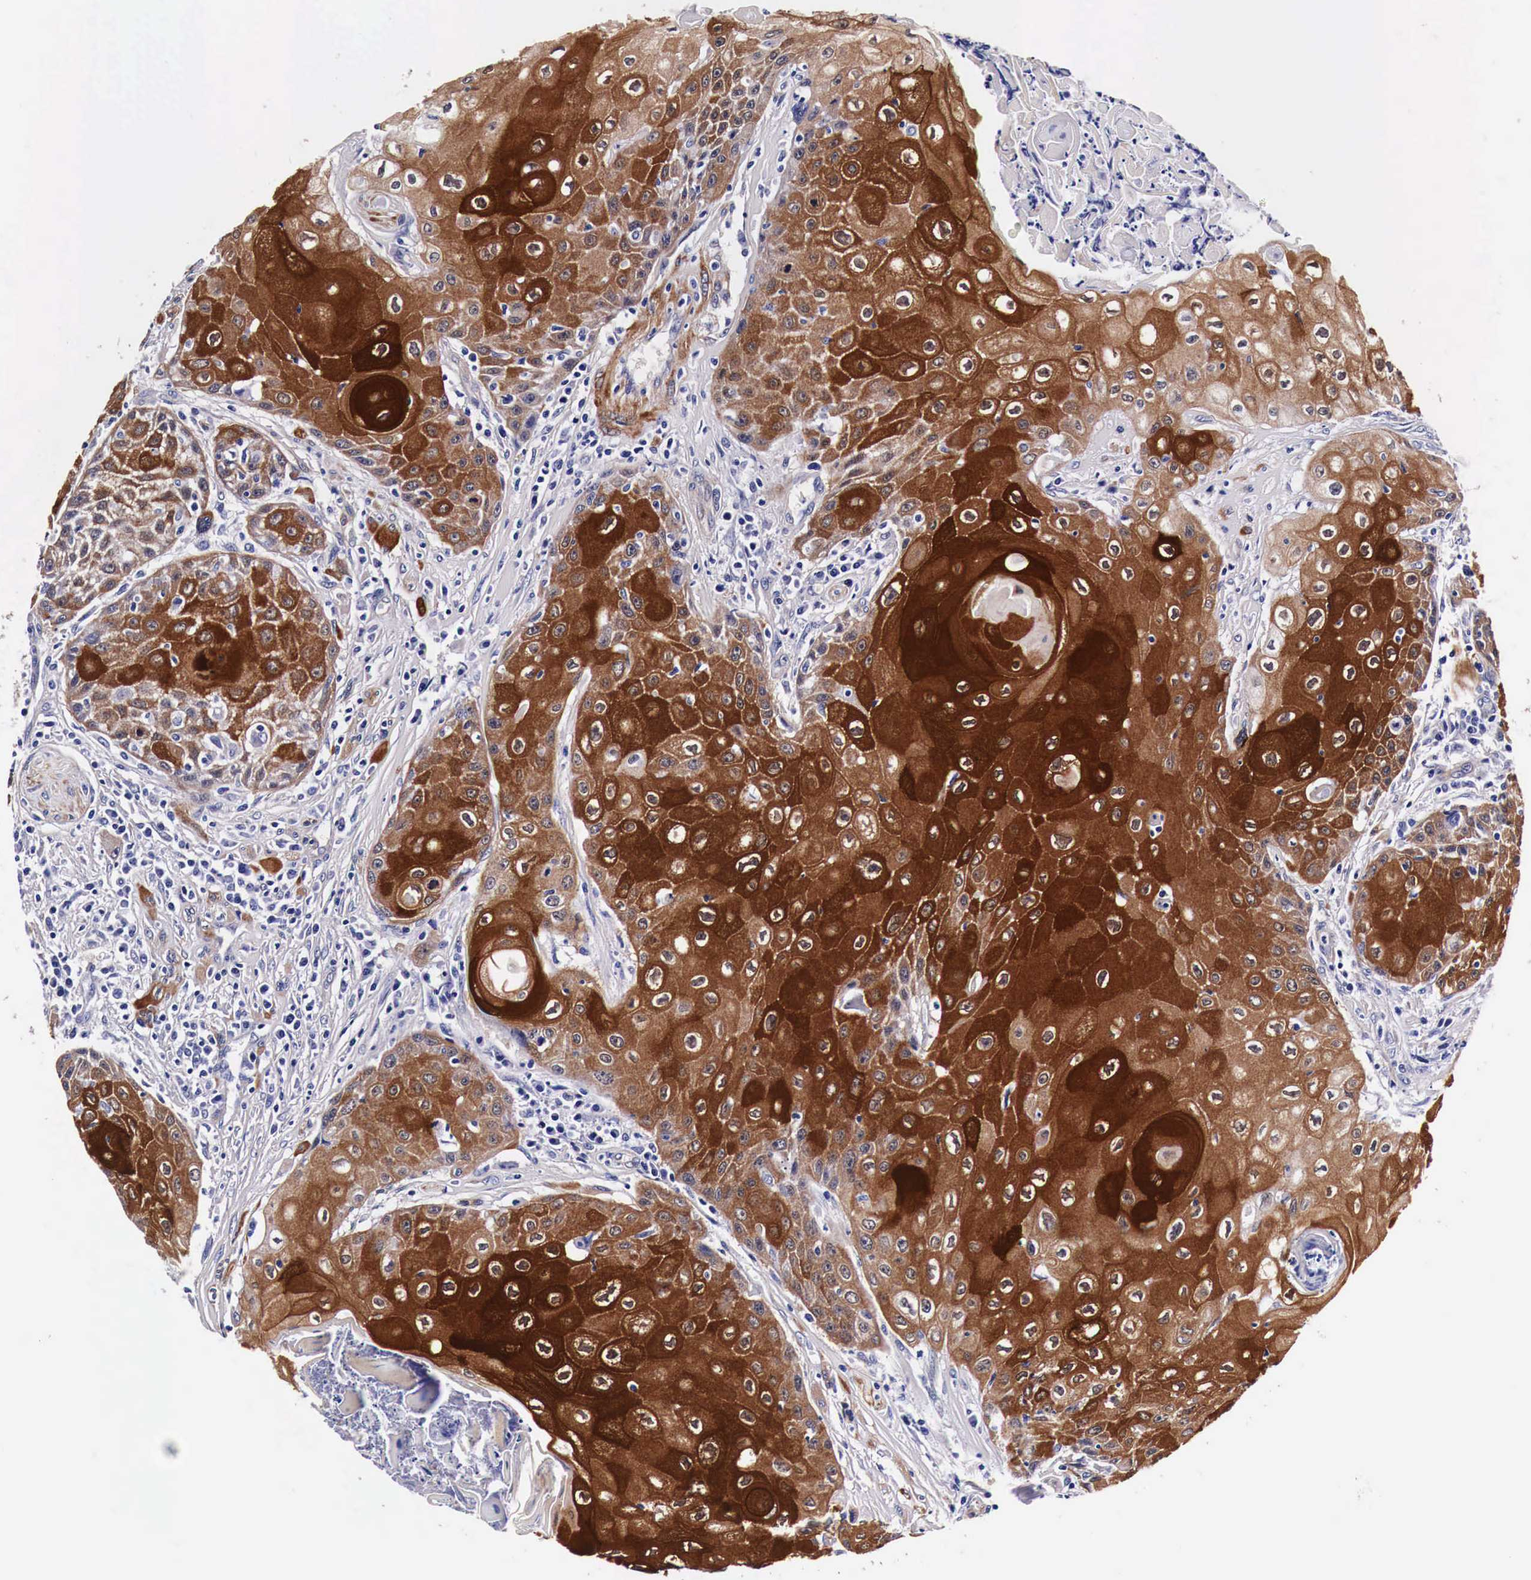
{"staining": {"intensity": "strong", "quantity": ">75%", "location": "cytoplasmic/membranous"}, "tissue": "head and neck cancer", "cell_type": "Tumor cells", "image_type": "cancer", "snomed": [{"axis": "morphology", "description": "Squamous cell carcinoma, NOS"}, {"axis": "topography", "description": "Oral tissue"}, {"axis": "topography", "description": "Head-Neck"}], "caption": "Immunohistochemistry (DAB) staining of human head and neck cancer (squamous cell carcinoma) demonstrates strong cytoplasmic/membranous protein positivity in about >75% of tumor cells. Using DAB (brown) and hematoxylin (blue) stains, captured at high magnification using brightfield microscopy.", "gene": "HSPB1", "patient": {"sex": "female", "age": 82}}